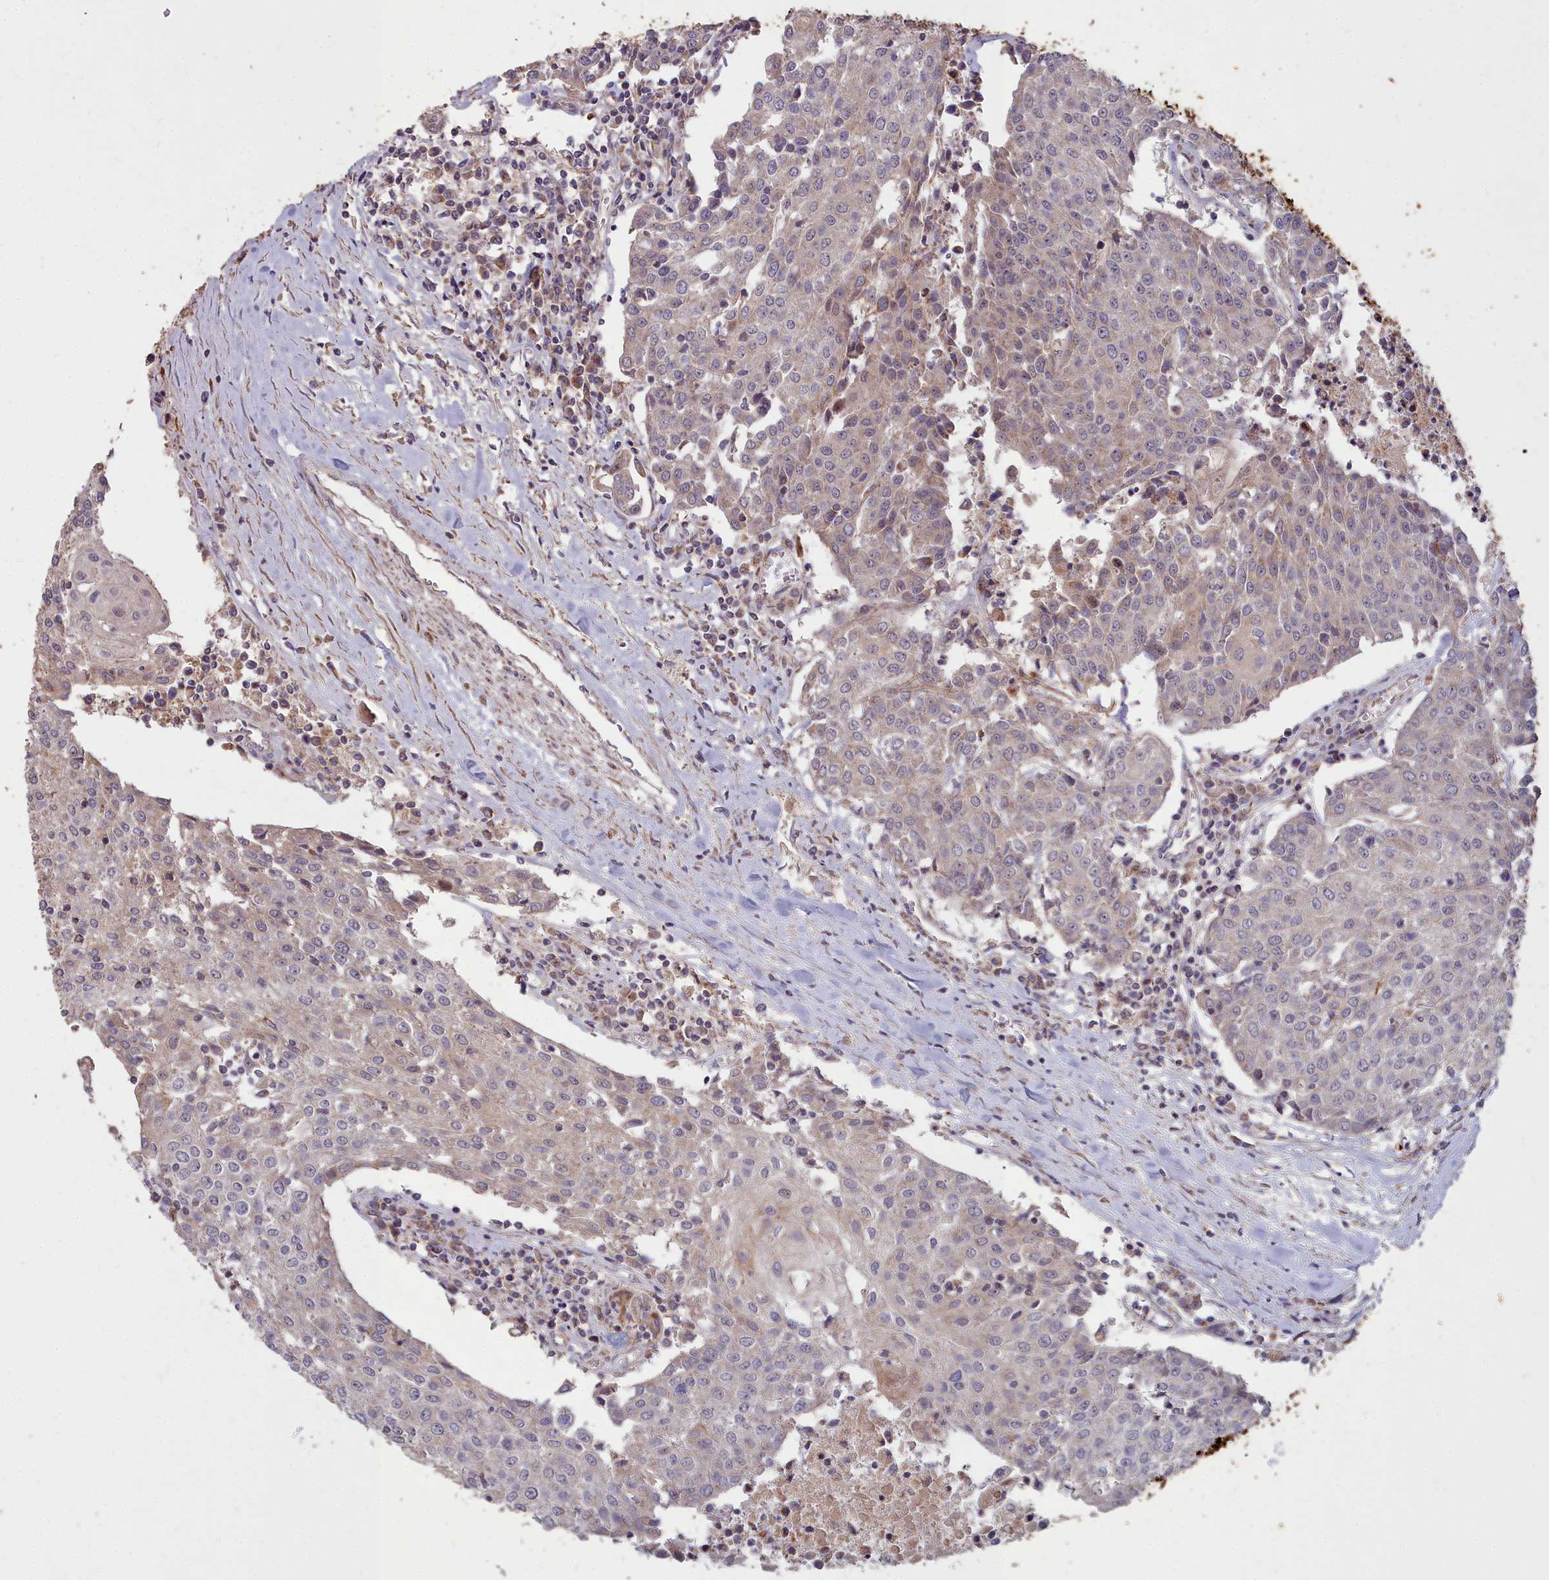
{"staining": {"intensity": "weak", "quantity": "<25%", "location": "cytoplasmic/membranous"}, "tissue": "urothelial cancer", "cell_type": "Tumor cells", "image_type": "cancer", "snomed": [{"axis": "morphology", "description": "Urothelial carcinoma, High grade"}, {"axis": "topography", "description": "Urinary bladder"}], "caption": "High-grade urothelial carcinoma was stained to show a protein in brown. There is no significant staining in tumor cells. The staining was performed using DAB to visualize the protein expression in brown, while the nuclei were stained in blue with hematoxylin (Magnification: 20x).", "gene": "COX11", "patient": {"sex": "female", "age": 85}}